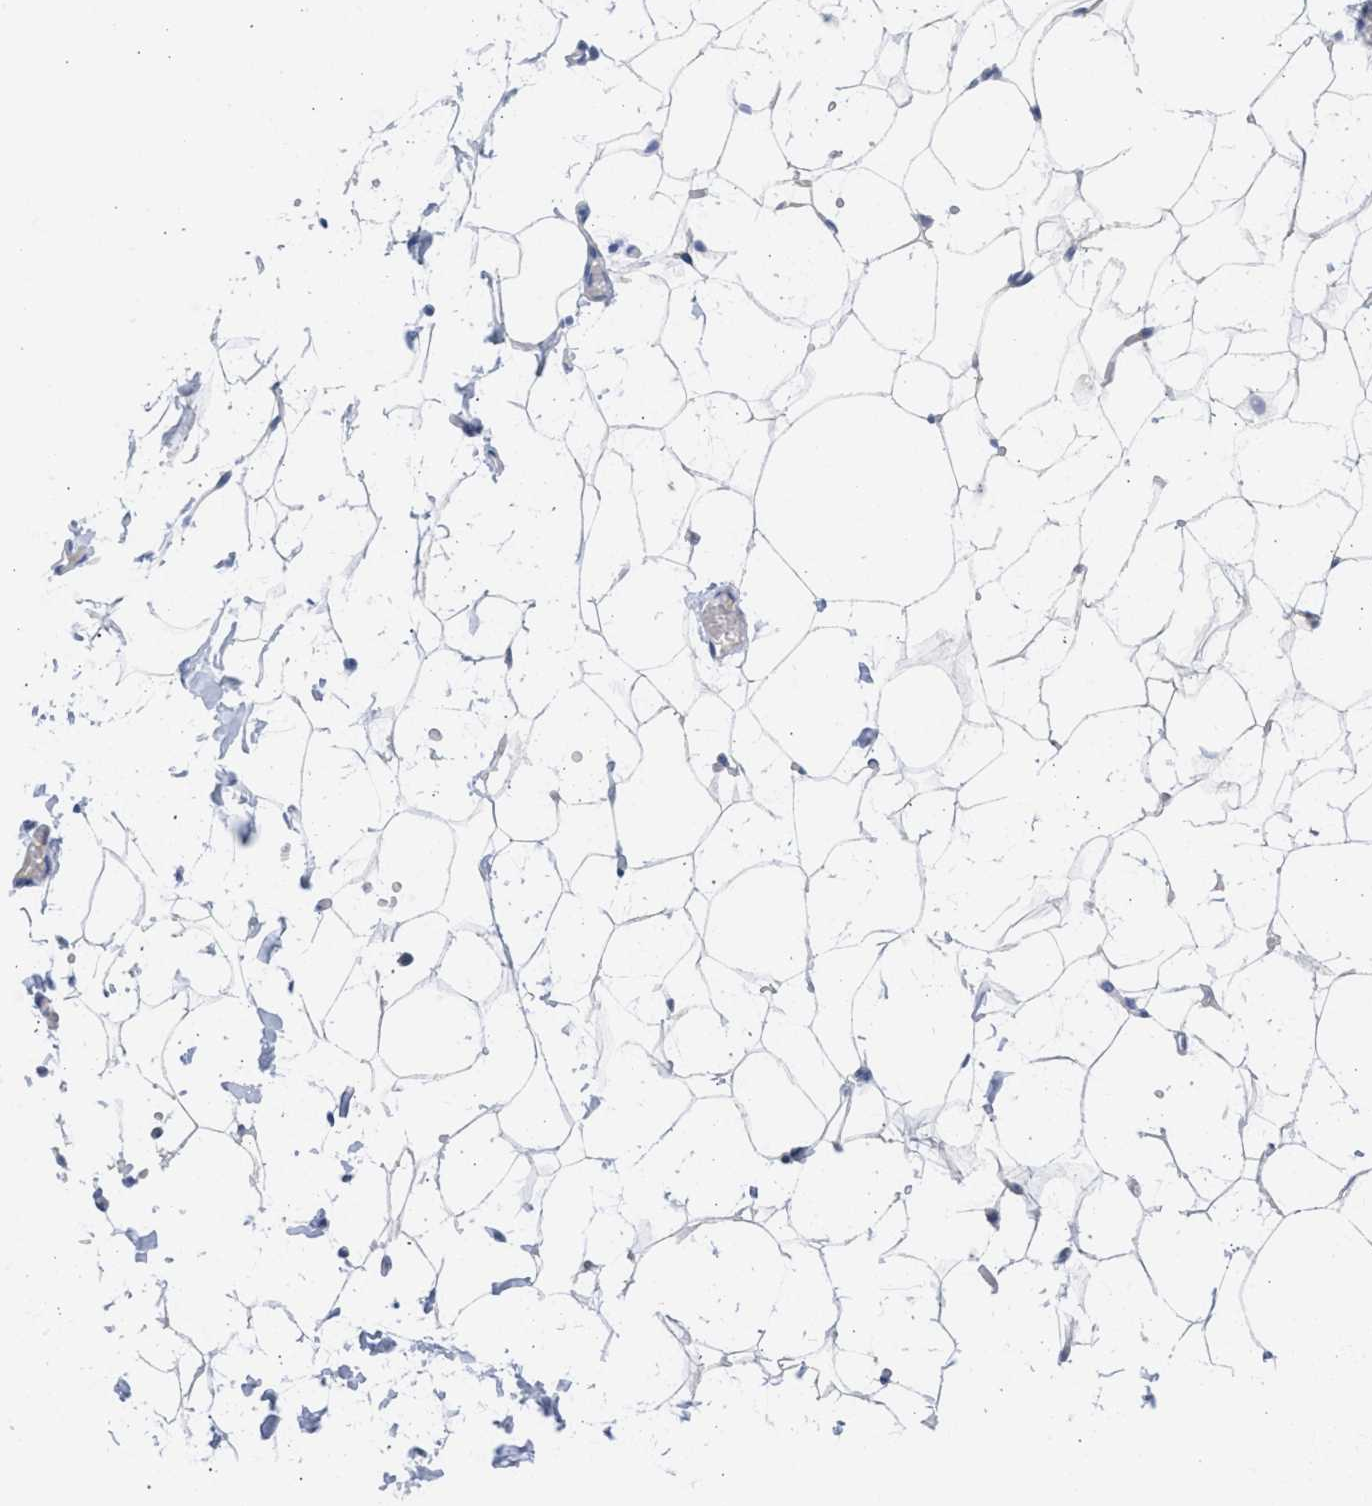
{"staining": {"intensity": "negative", "quantity": "none", "location": "none"}, "tissue": "adipose tissue", "cell_type": "Adipocytes", "image_type": "normal", "snomed": [{"axis": "morphology", "description": "Normal tissue, NOS"}, {"axis": "topography", "description": "Breast"}, {"axis": "topography", "description": "Soft tissue"}], "caption": "Image shows no significant protein positivity in adipocytes of unremarkable adipose tissue.", "gene": "SPATA3", "patient": {"sex": "female", "age": 75}}